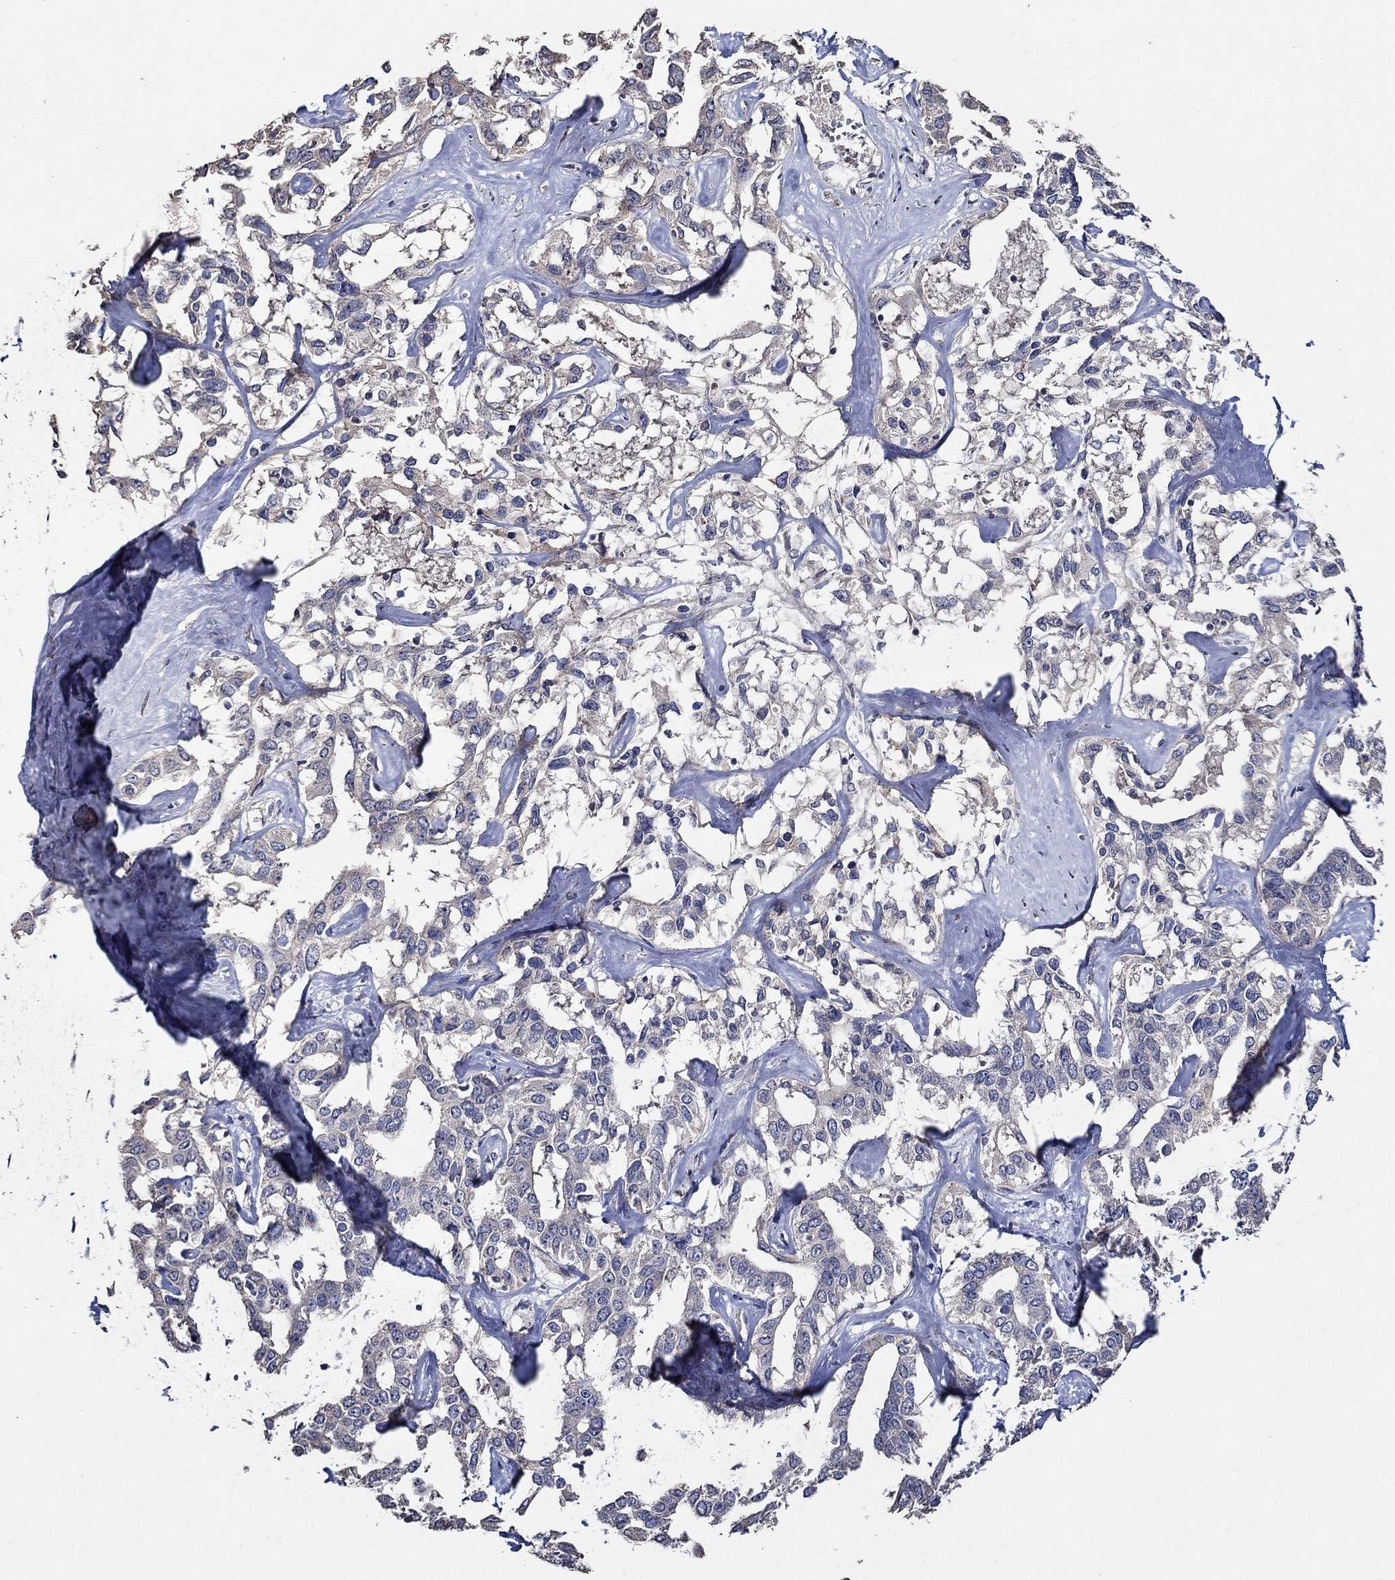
{"staining": {"intensity": "negative", "quantity": "none", "location": "none"}, "tissue": "liver cancer", "cell_type": "Tumor cells", "image_type": "cancer", "snomed": [{"axis": "morphology", "description": "Cholangiocarcinoma"}, {"axis": "topography", "description": "Liver"}], "caption": "This is an IHC image of liver cancer (cholangiocarcinoma). There is no expression in tumor cells.", "gene": "HAP1", "patient": {"sex": "male", "age": 59}}